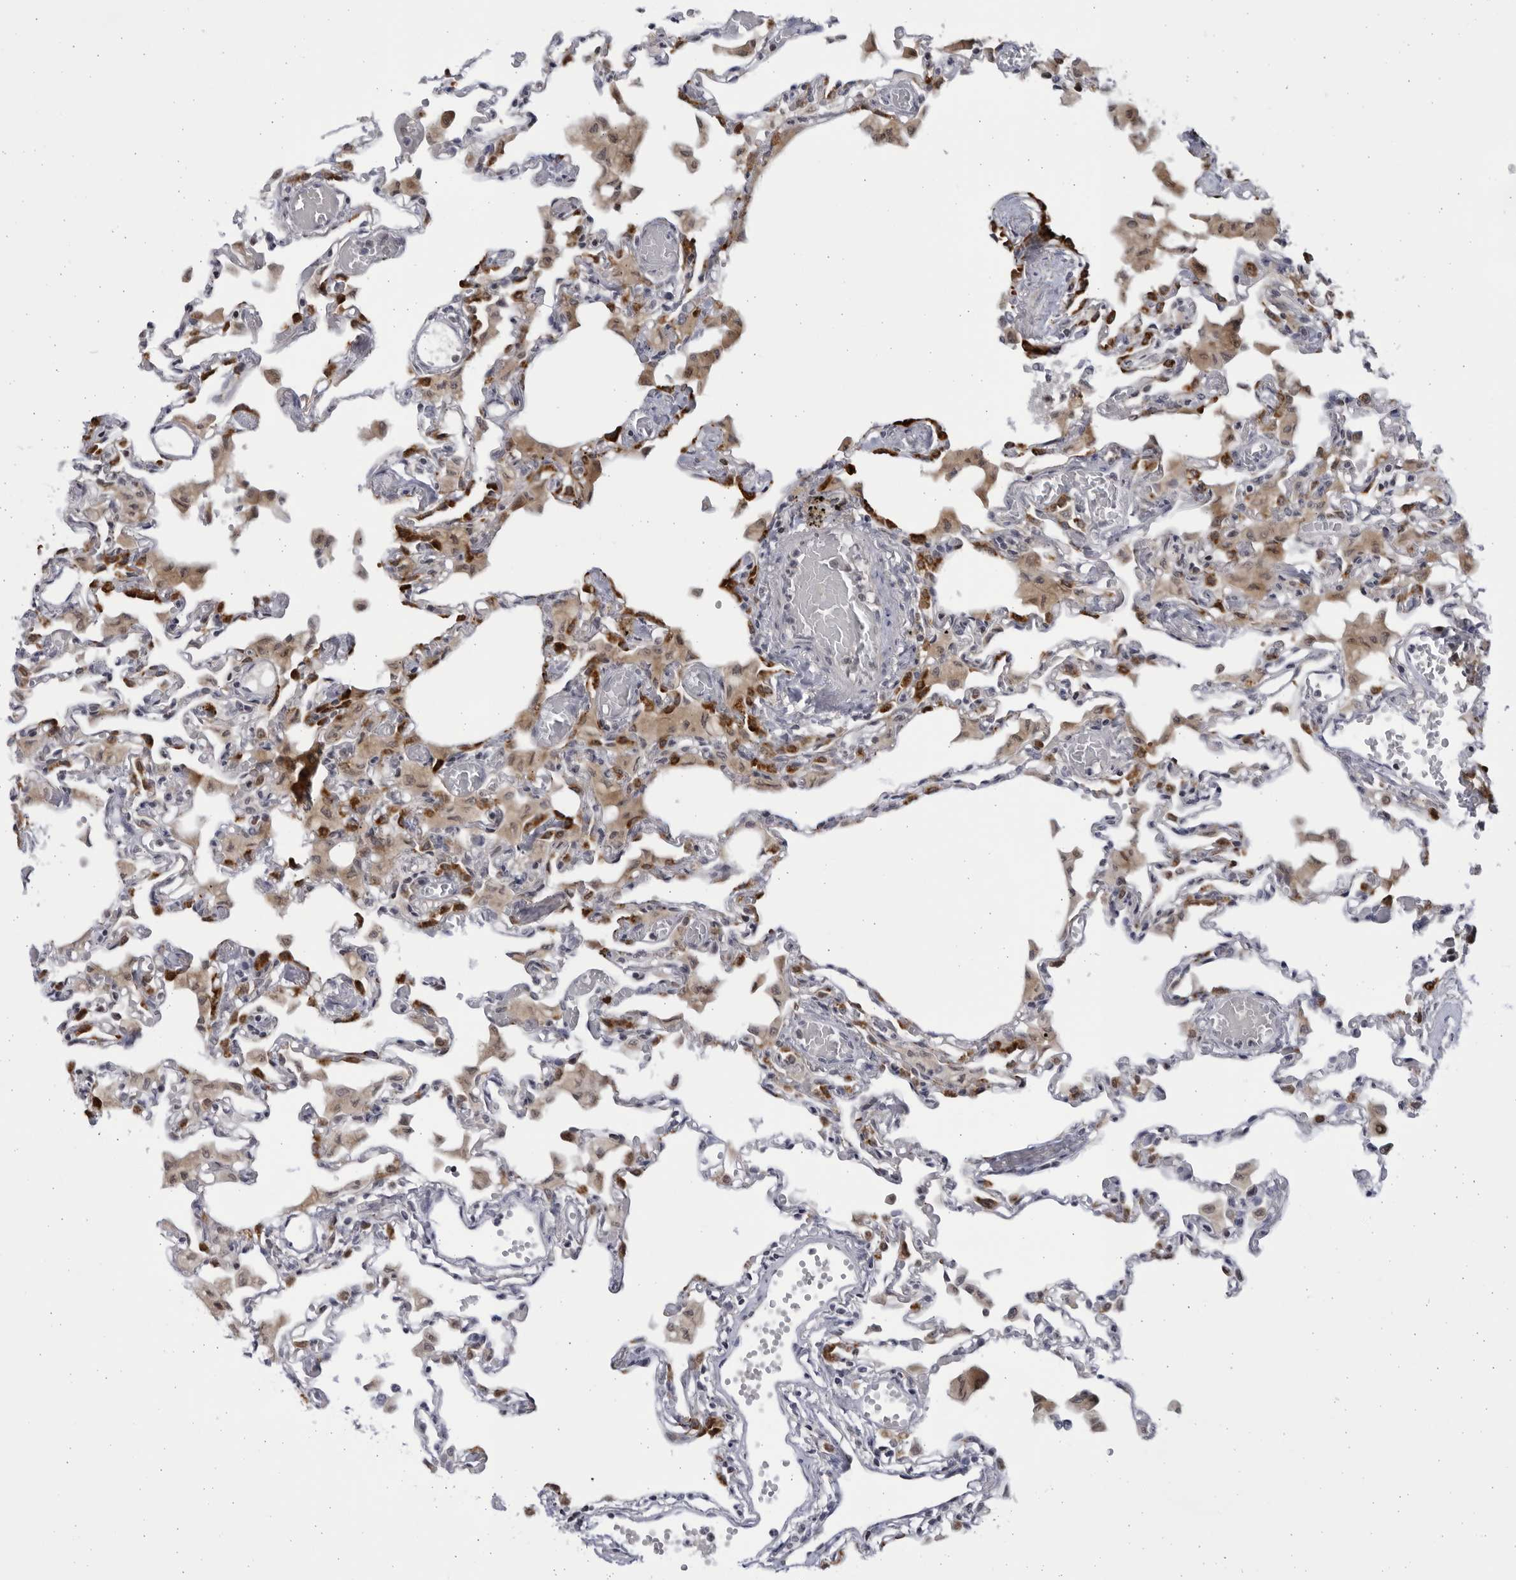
{"staining": {"intensity": "strong", "quantity": "25%-75%", "location": "cytoplasmic/membranous"}, "tissue": "lung", "cell_type": "Alveolar cells", "image_type": "normal", "snomed": [{"axis": "morphology", "description": "Normal tissue, NOS"}, {"axis": "topography", "description": "Bronchus"}, {"axis": "topography", "description": "Lung"}], "caption": "Immunohistochemical staining of normal human lung shows high levels of strong cytoplasmic/membranous staining in about 25%-75% of alveolar cells. Immunohistochemistry (ihc) stains the protein of interest in brown and the nuclei are stained blue.", "gene": "SLC25A22", "patient": {"sex": "female", "age": 49}}